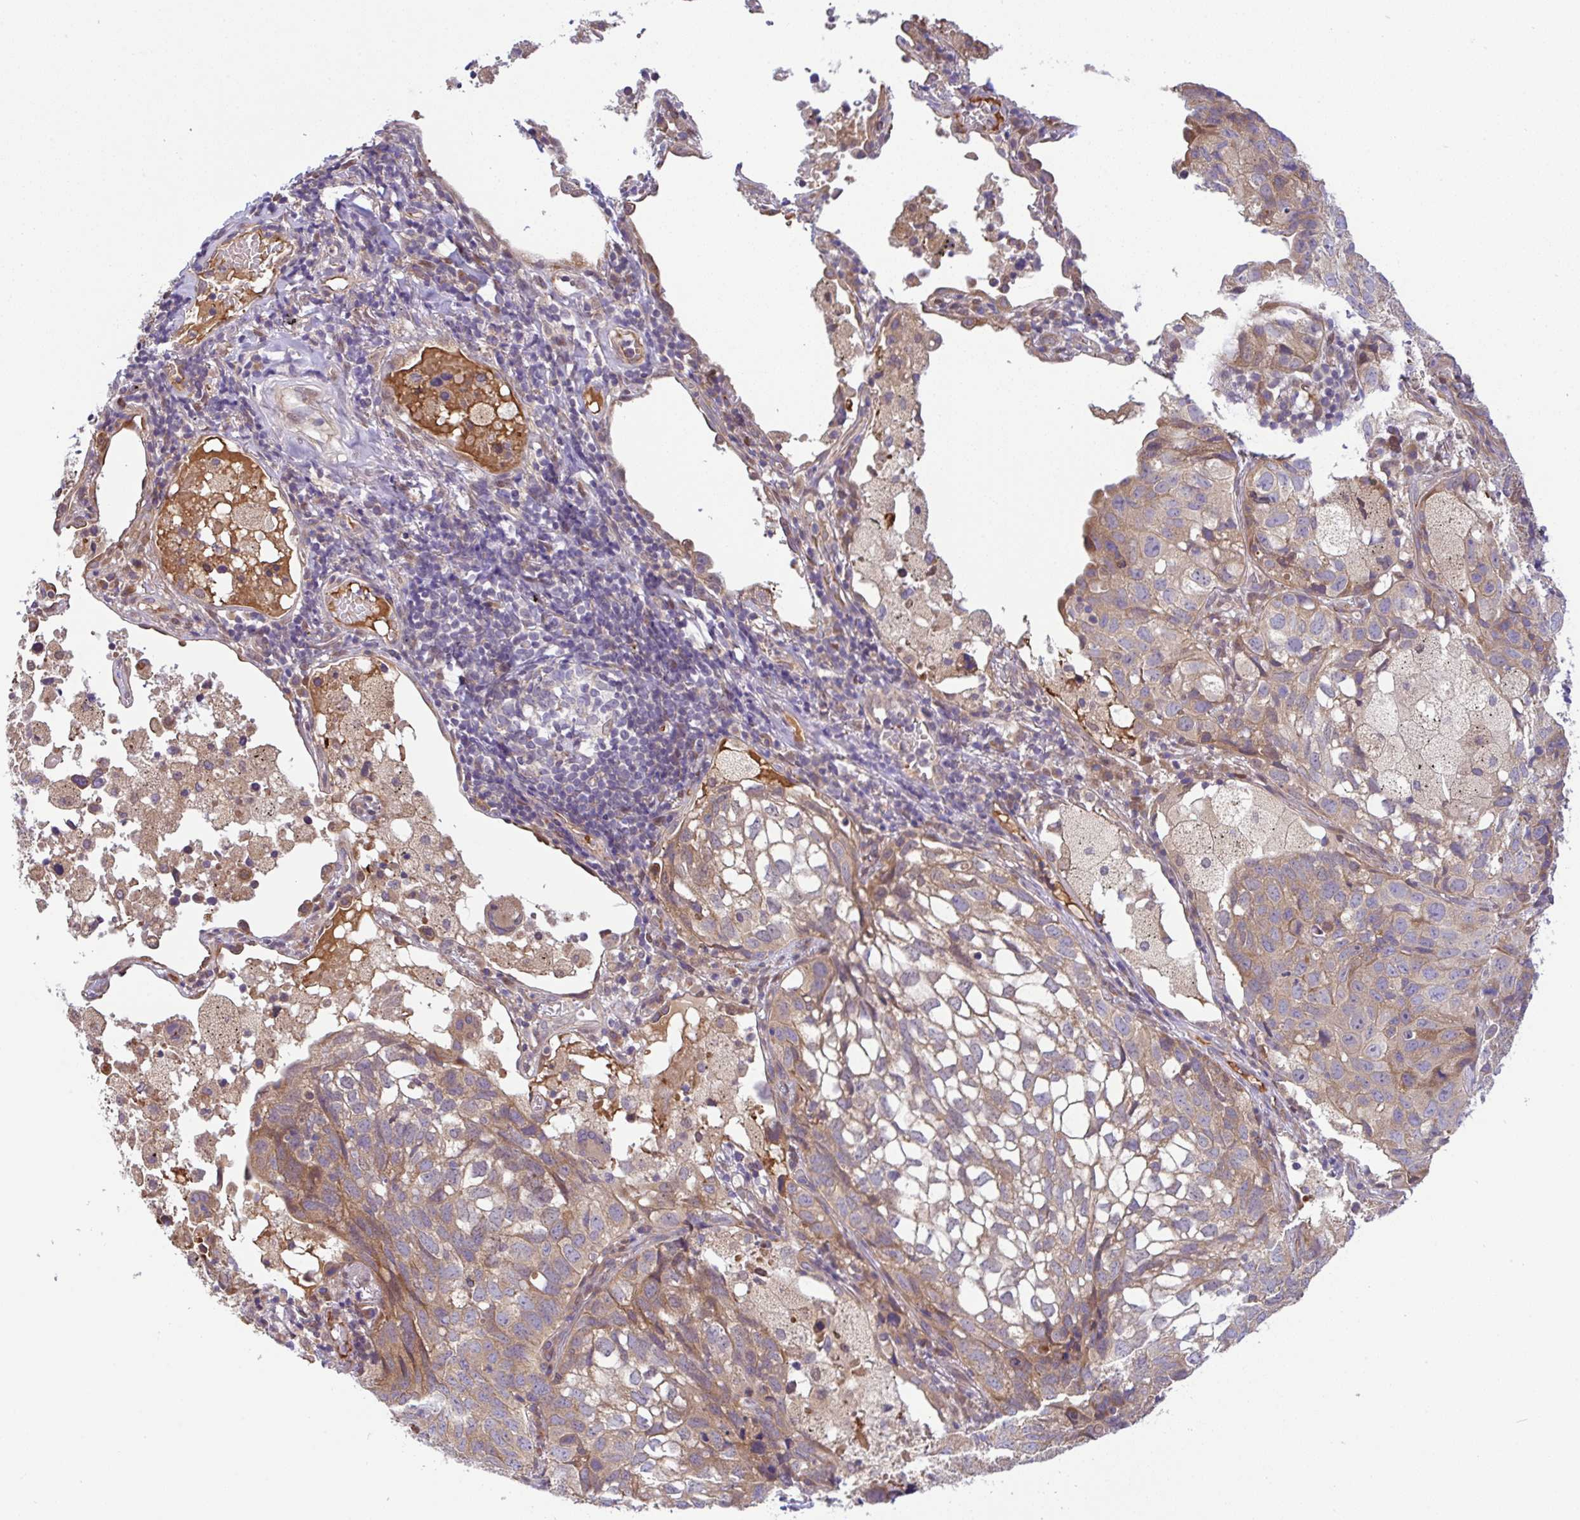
{"staining": {"intensity": "weak", "quantity": "25%-75%", "location": "cytoplasmic/membranous"}, "tissue": "lung cancer", "cell_type": "Tumor cells", "image_type": "cancer", "snomed": [{"axis": "morphology", "description": "Squamous cell carcinoma, NOS"}, {"axis": "topography", "description": "Lung"}], "caption": "Tumor cells reveal weak cytoplasmic/membranous positivity in about 25%-75% of cells in lung squamous cell carcinoma.", "gene": "UBE4A", "patient": {"sex": "male", "age": 60}}